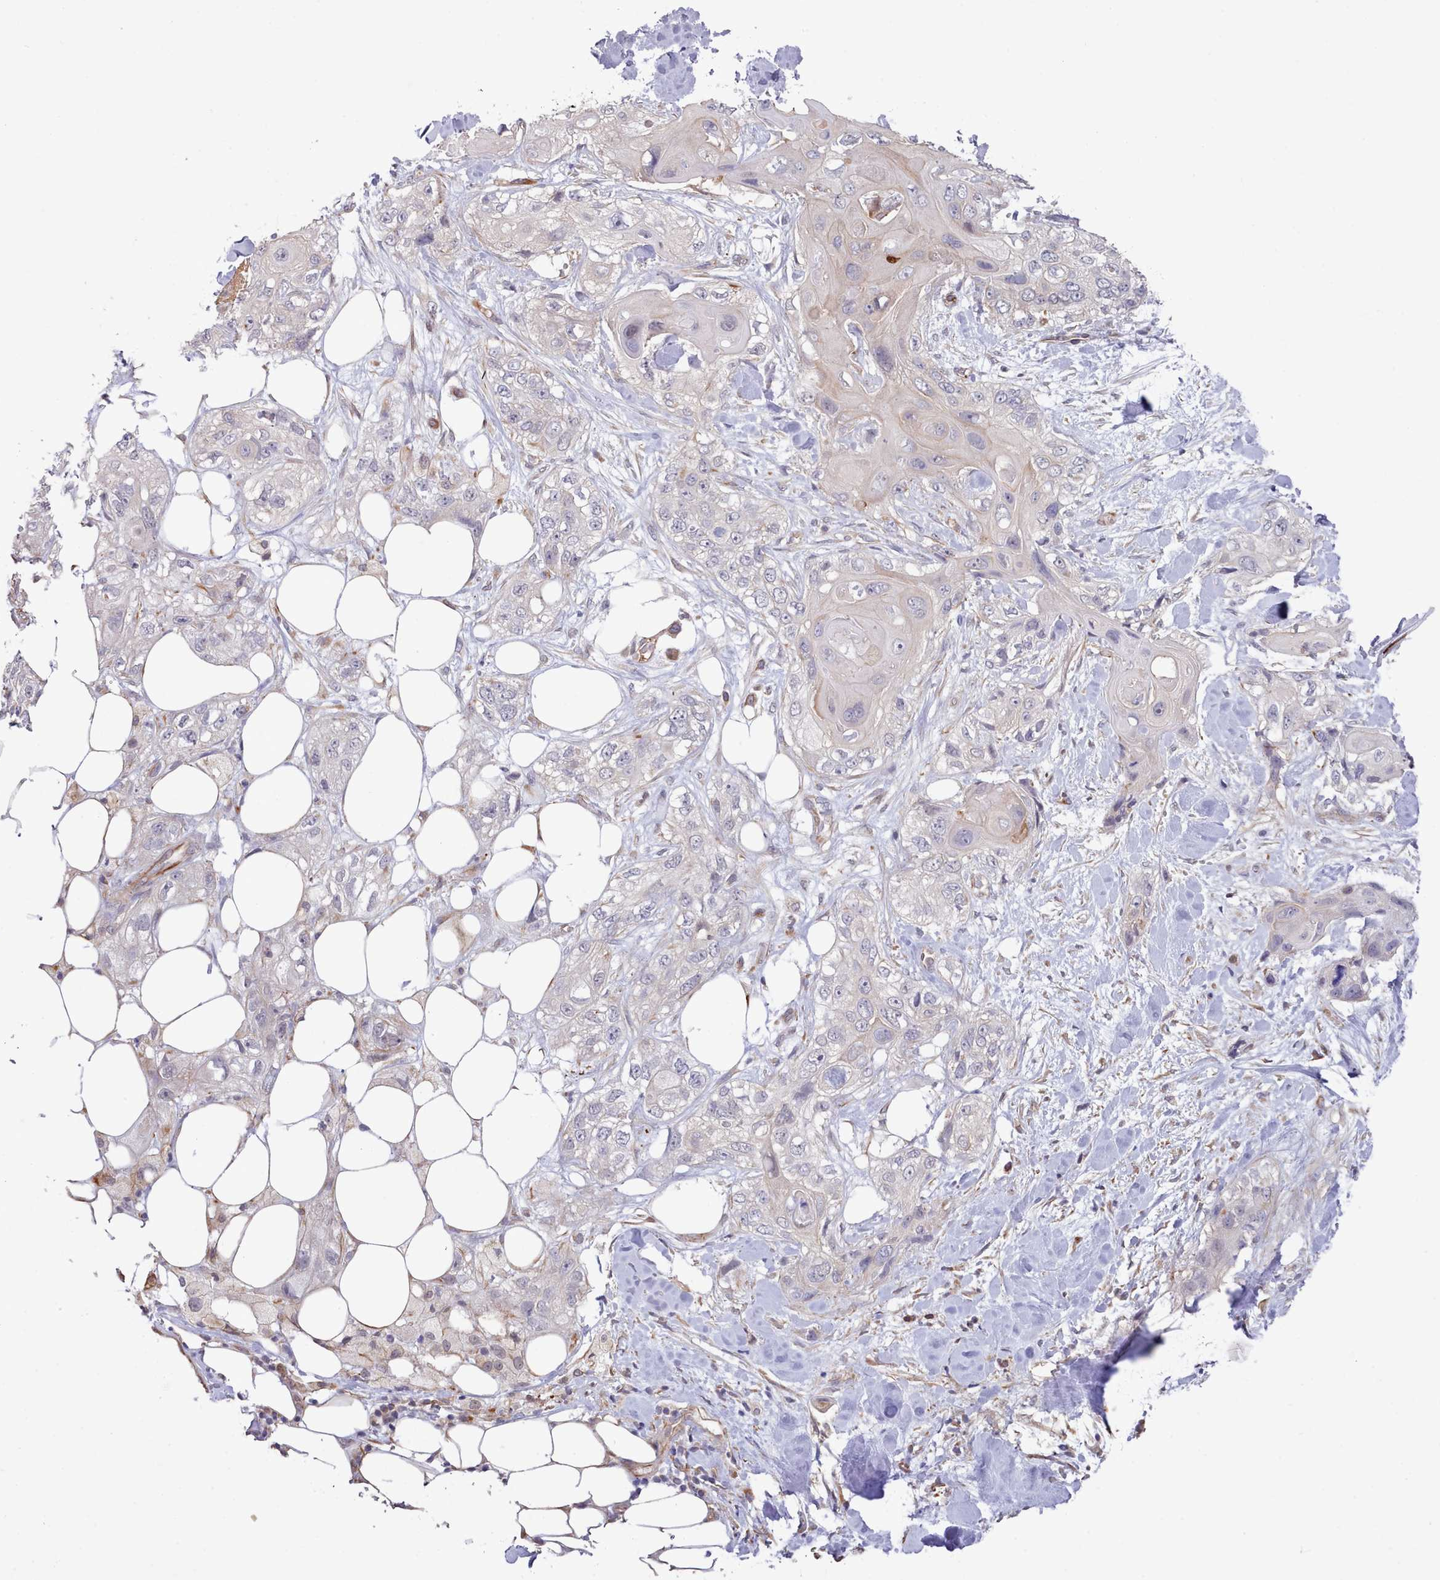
{"staining": {"intensity": "weak", "quantity": "<25%", "location": "cytoplasmic/membranous"}, "tissue": "skin cancer", "cell_type": "Tumor cells", "image_type": "cancer", "snomed": [{"axis": "morphology", "description": "Normal tissue, NOS"}, {"axis": "morphology", "description": "Squamous cell carcinoma, NOS"}, {"axis": "topography", "description": "Skin"}], "caption": "An image of human skin cancer (squamous cell carcinoma) is negative for staining in tumor cells. The staining was performed using DAB to visualize the protein expression in brown, while the nuclei were stained in blue with hematoxylin (Magnification: 20x).", "gene": "ZC3H13", "patient": {"sex": "male", "age": 72}}